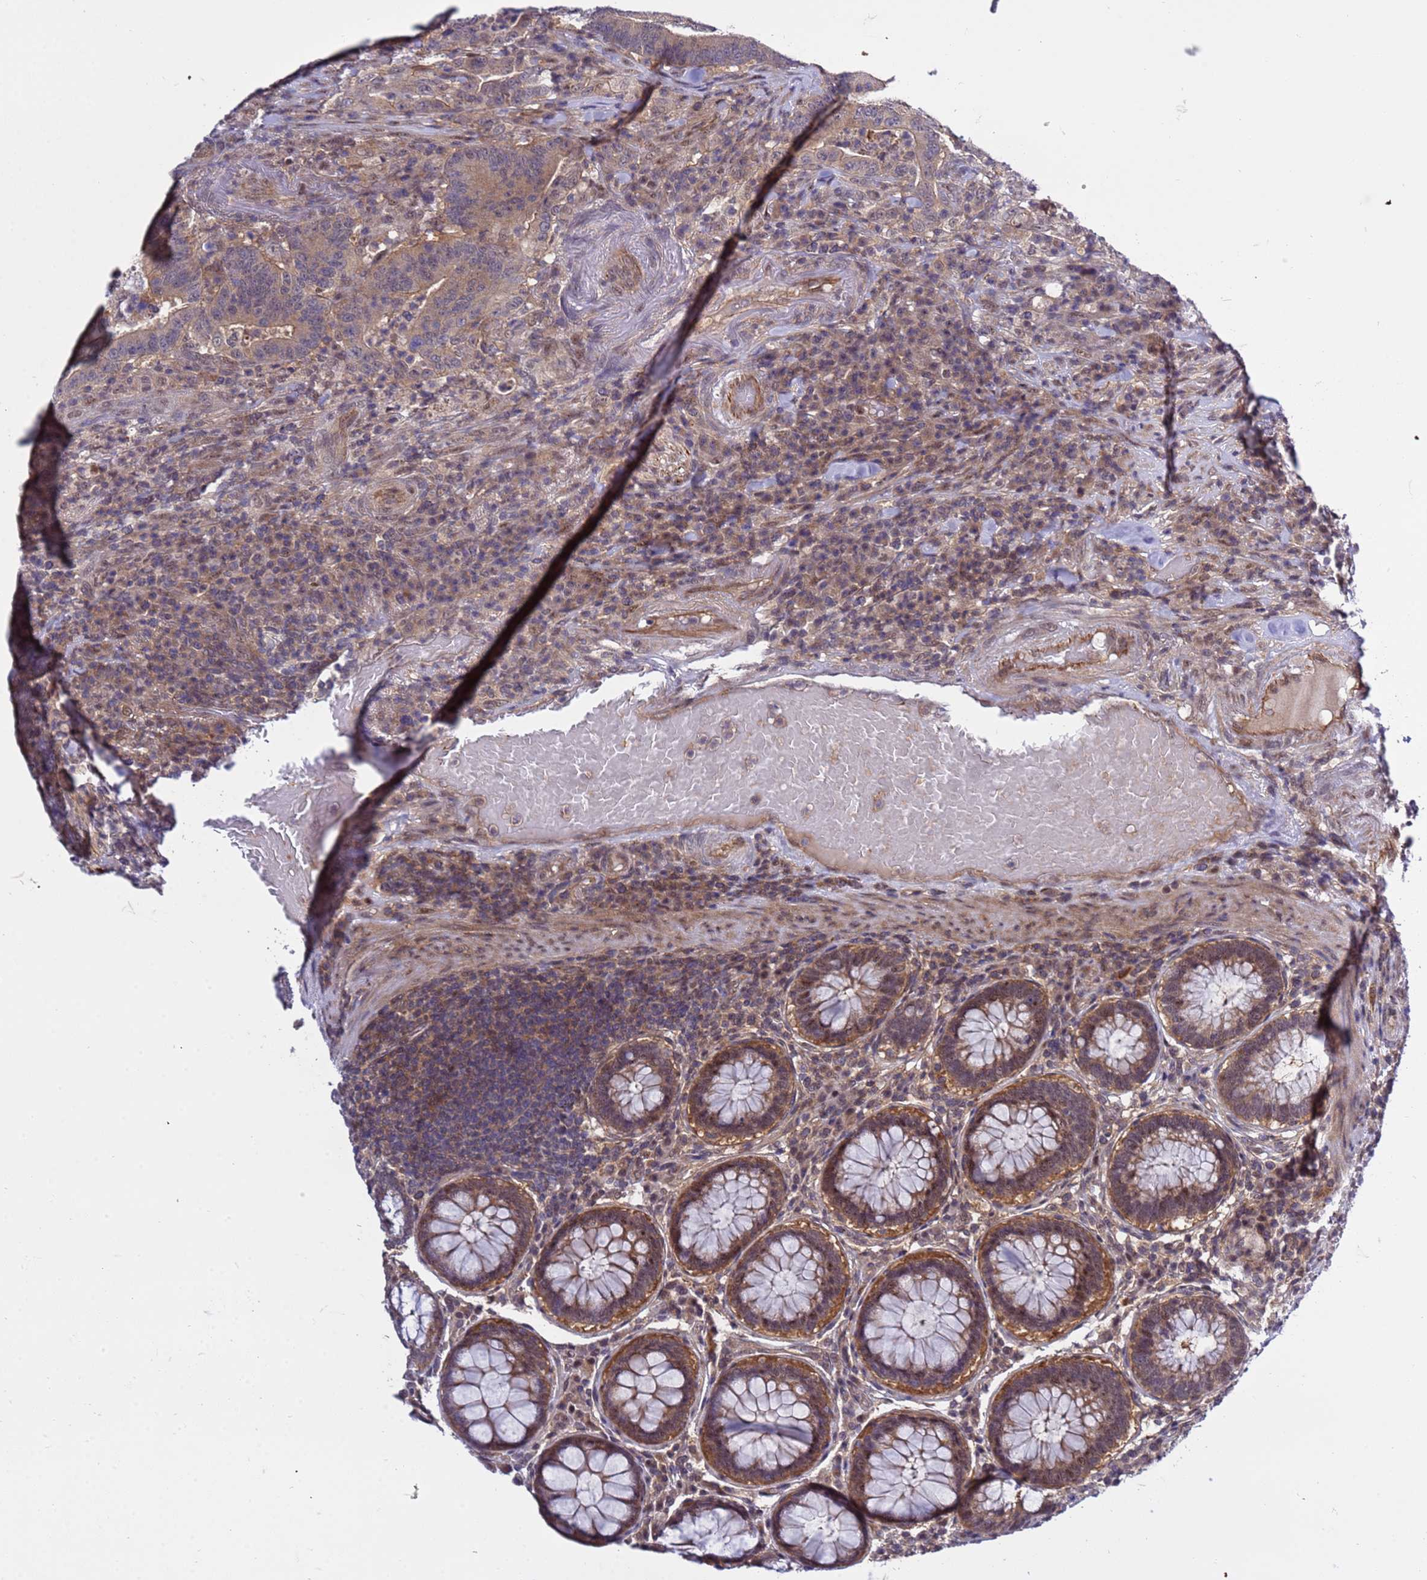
{"staining": {"intensity": "moderate", "quantity": ">75%", "location": "cytoplasmic/membranous"}, "tissue": "colorectal cancer", "cell_type": "Tumor cells", "image_type": "cancer", "snomed": [{"axis": "morphology", "description": "Adenocarcinoma, NOS"}, {"axis": "topography", "description": "Colon"}], "caption": "Immunohistochemistry histopathology image of neoplastic tissue: adenocarcinoma (colorectal) stained using immunohistochemistry exhibits medium levels of moderate protein expression localized specifically in the cytoplasmic/membranous of tumor cells, appearing as a cytoplasmic/membranous brown color.", "gene": "GEN1", "patient": {"sex": "female", "age": 66}}